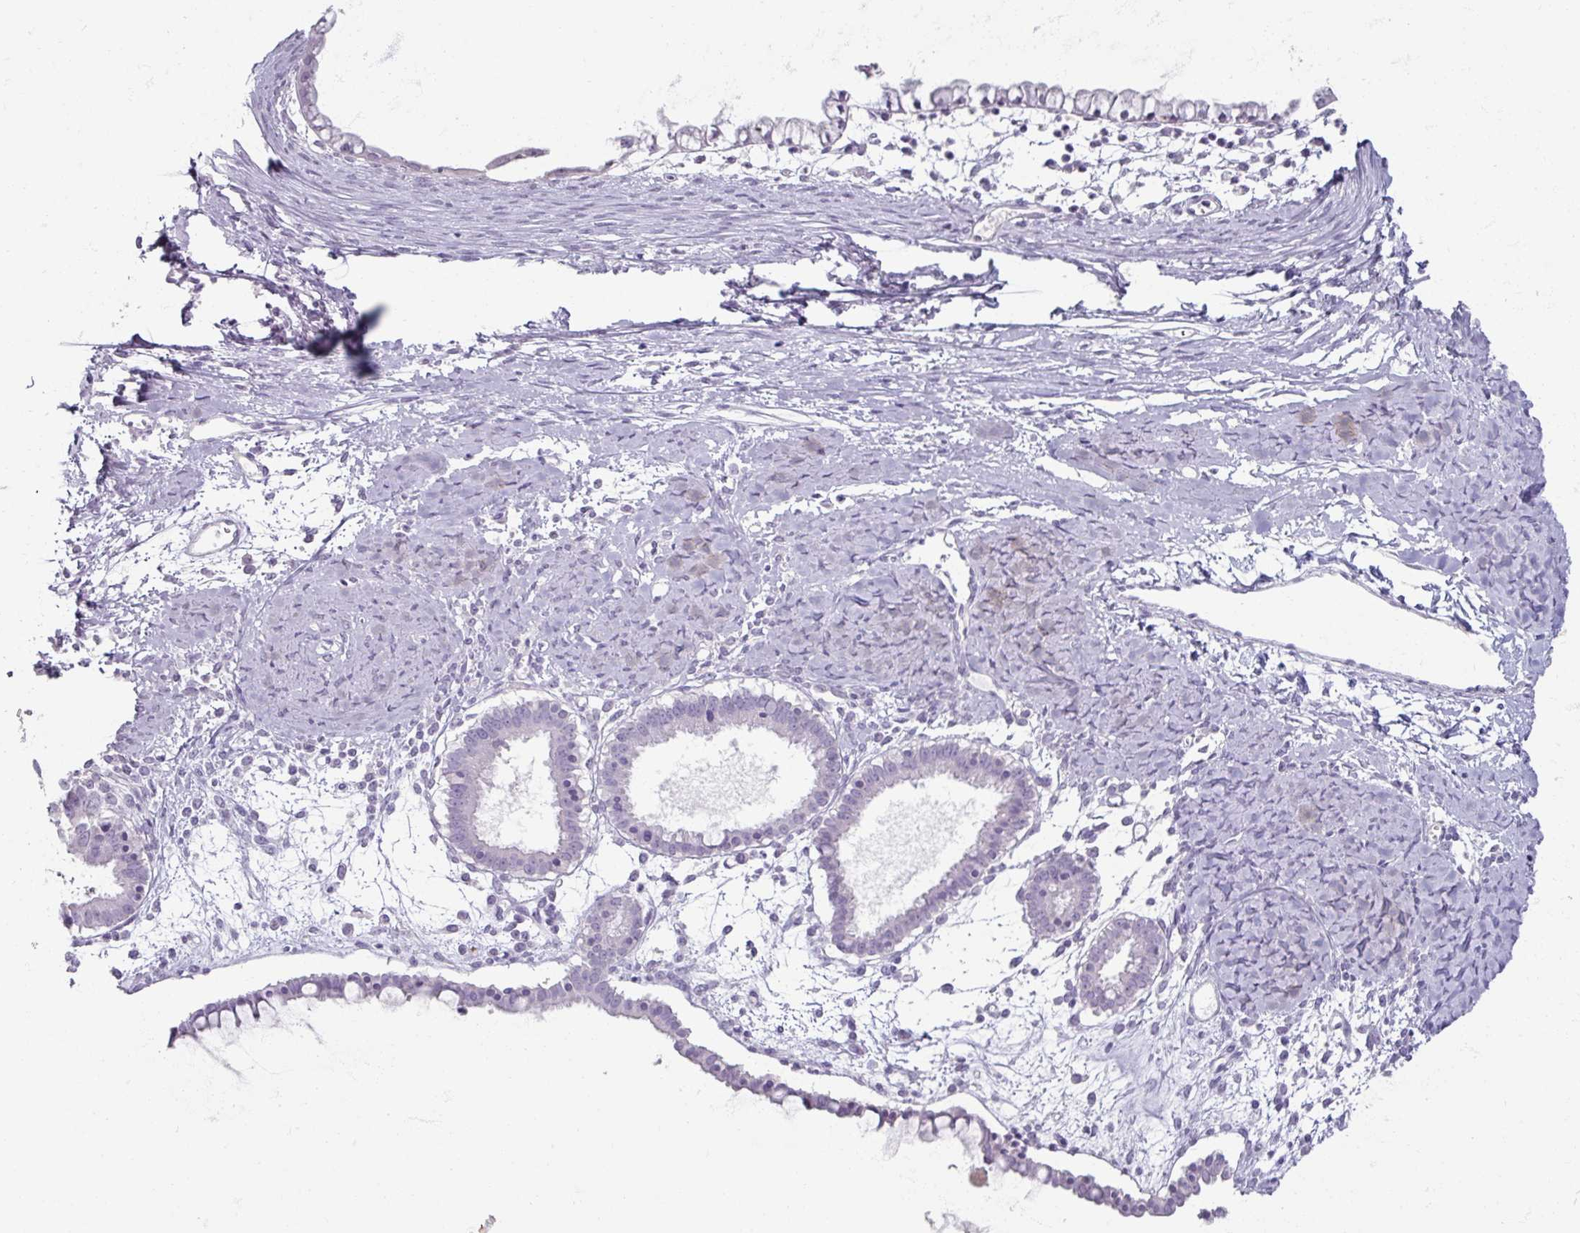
{"staining": {"intensity": "negative", "quantity": "none", "location": "none"}, "tissue": "ovarian cancer", "cell_type": "Tumor cells", "image_type": "cancer", "snomed": [{"axis": "morphology", "description": "Cystadenocarcinoma, mucinous, NOS"}, {"axis": "topography", "description": "Ovary"}], "caption": "Immunohistochemical staining of ovarian mucinous cystadenocarcinoma demonstrates no significant staining in tumor cells. The staining was performed using DAB (3,3'-diaminobenzidine) to visualize the protein expression in brown, while the nuclei were stained in blue with hematoxylin (Magnification: 20x).", "gene": "TG", "patient": {"sex": "female", "age": 61}}